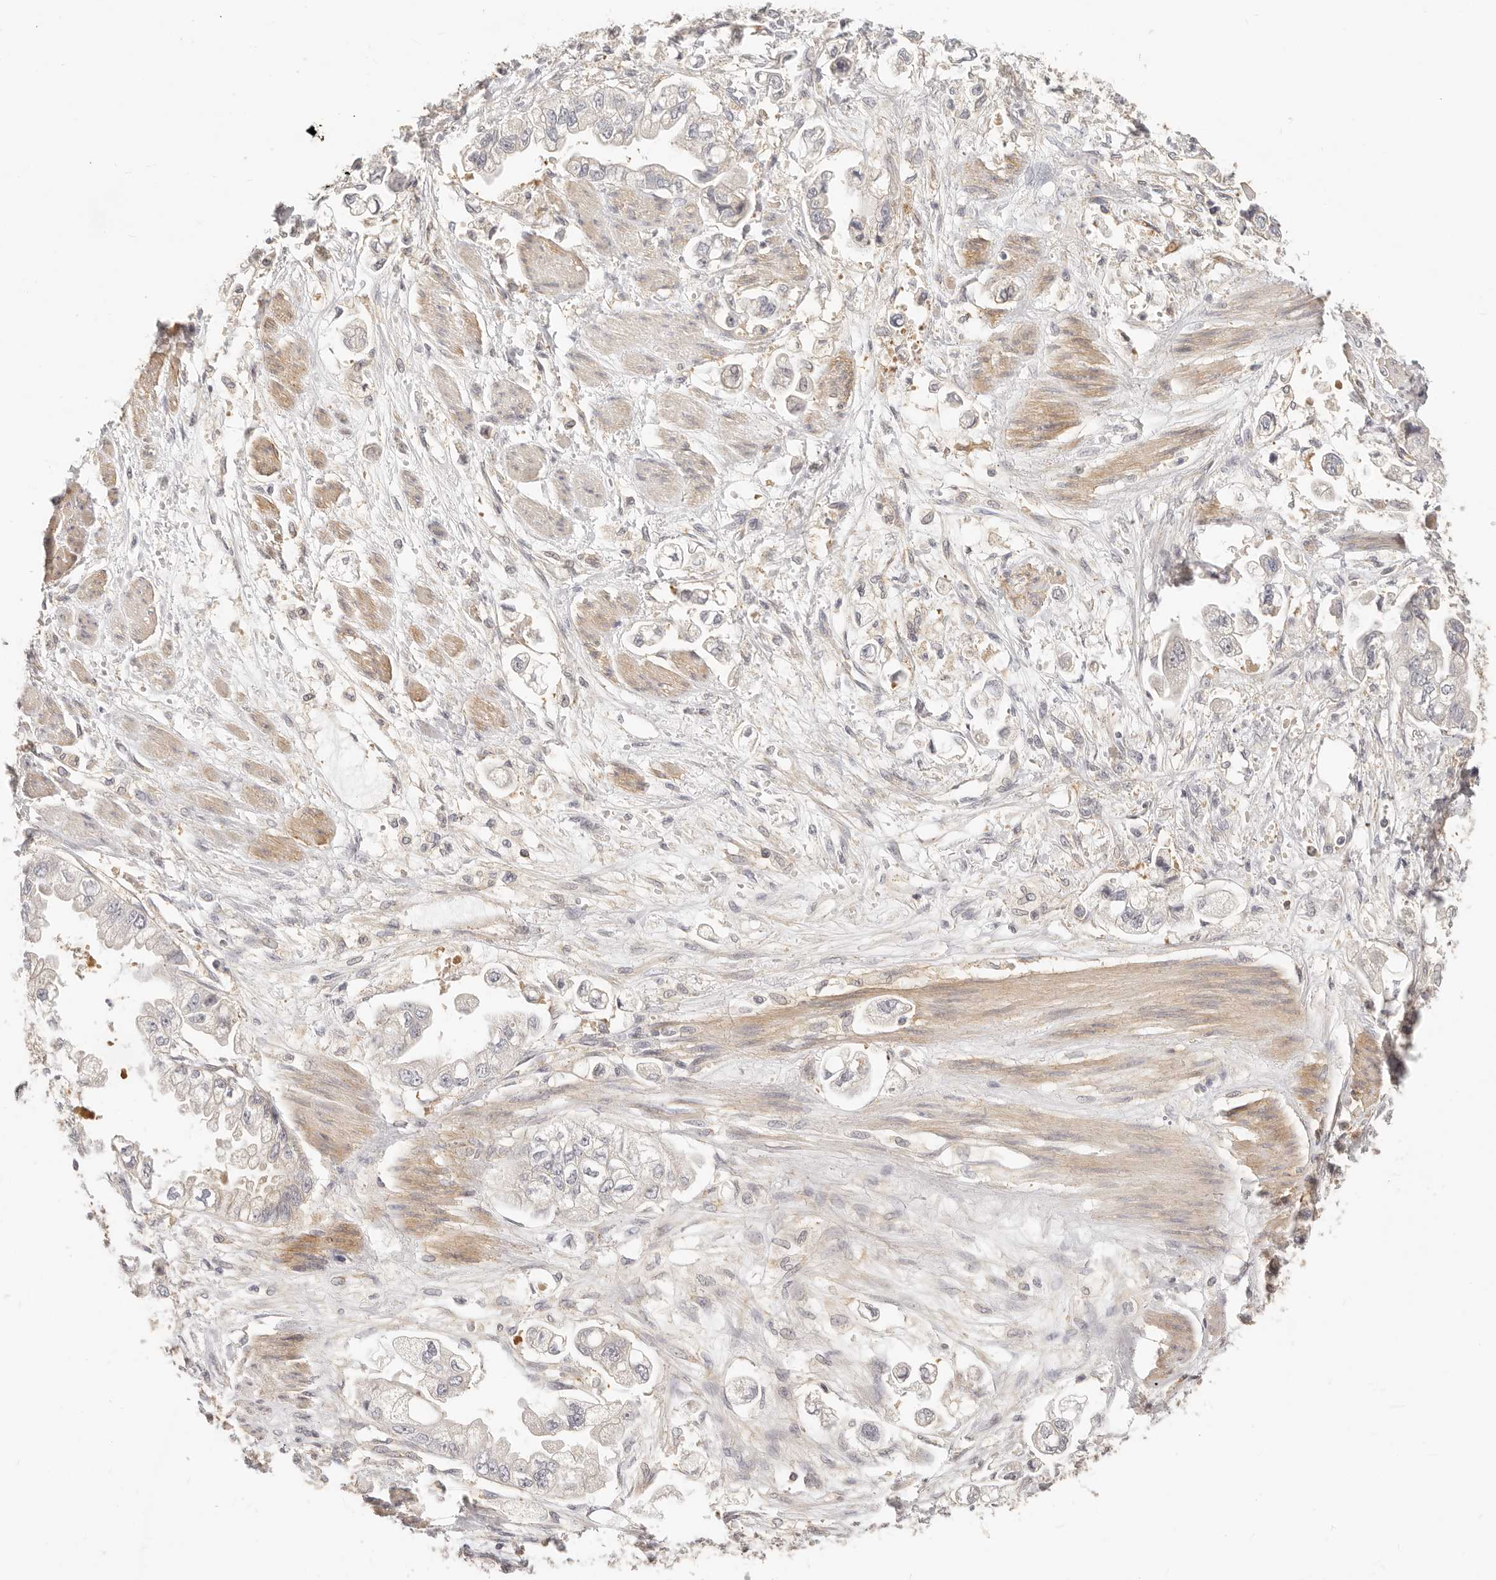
{"staining": {"intensity": "negative", "quantity": "none", "location": "none"}, "tissue": "stomach cancer", "cell_type": "Tumor cells", "image_type": "cancer", "snomed": [{"axis": "morphology", "description": "Adenocarcinoma, NOS"}, {"axis": "topography", "description": "Stomach"}], "caption": "Immunohistochemical staining of human stomach adenocarcinoma shows no significant expression in tumor cells.", "gene": "DTNBP1", "patient": {"sex": "male", "age": 62}}